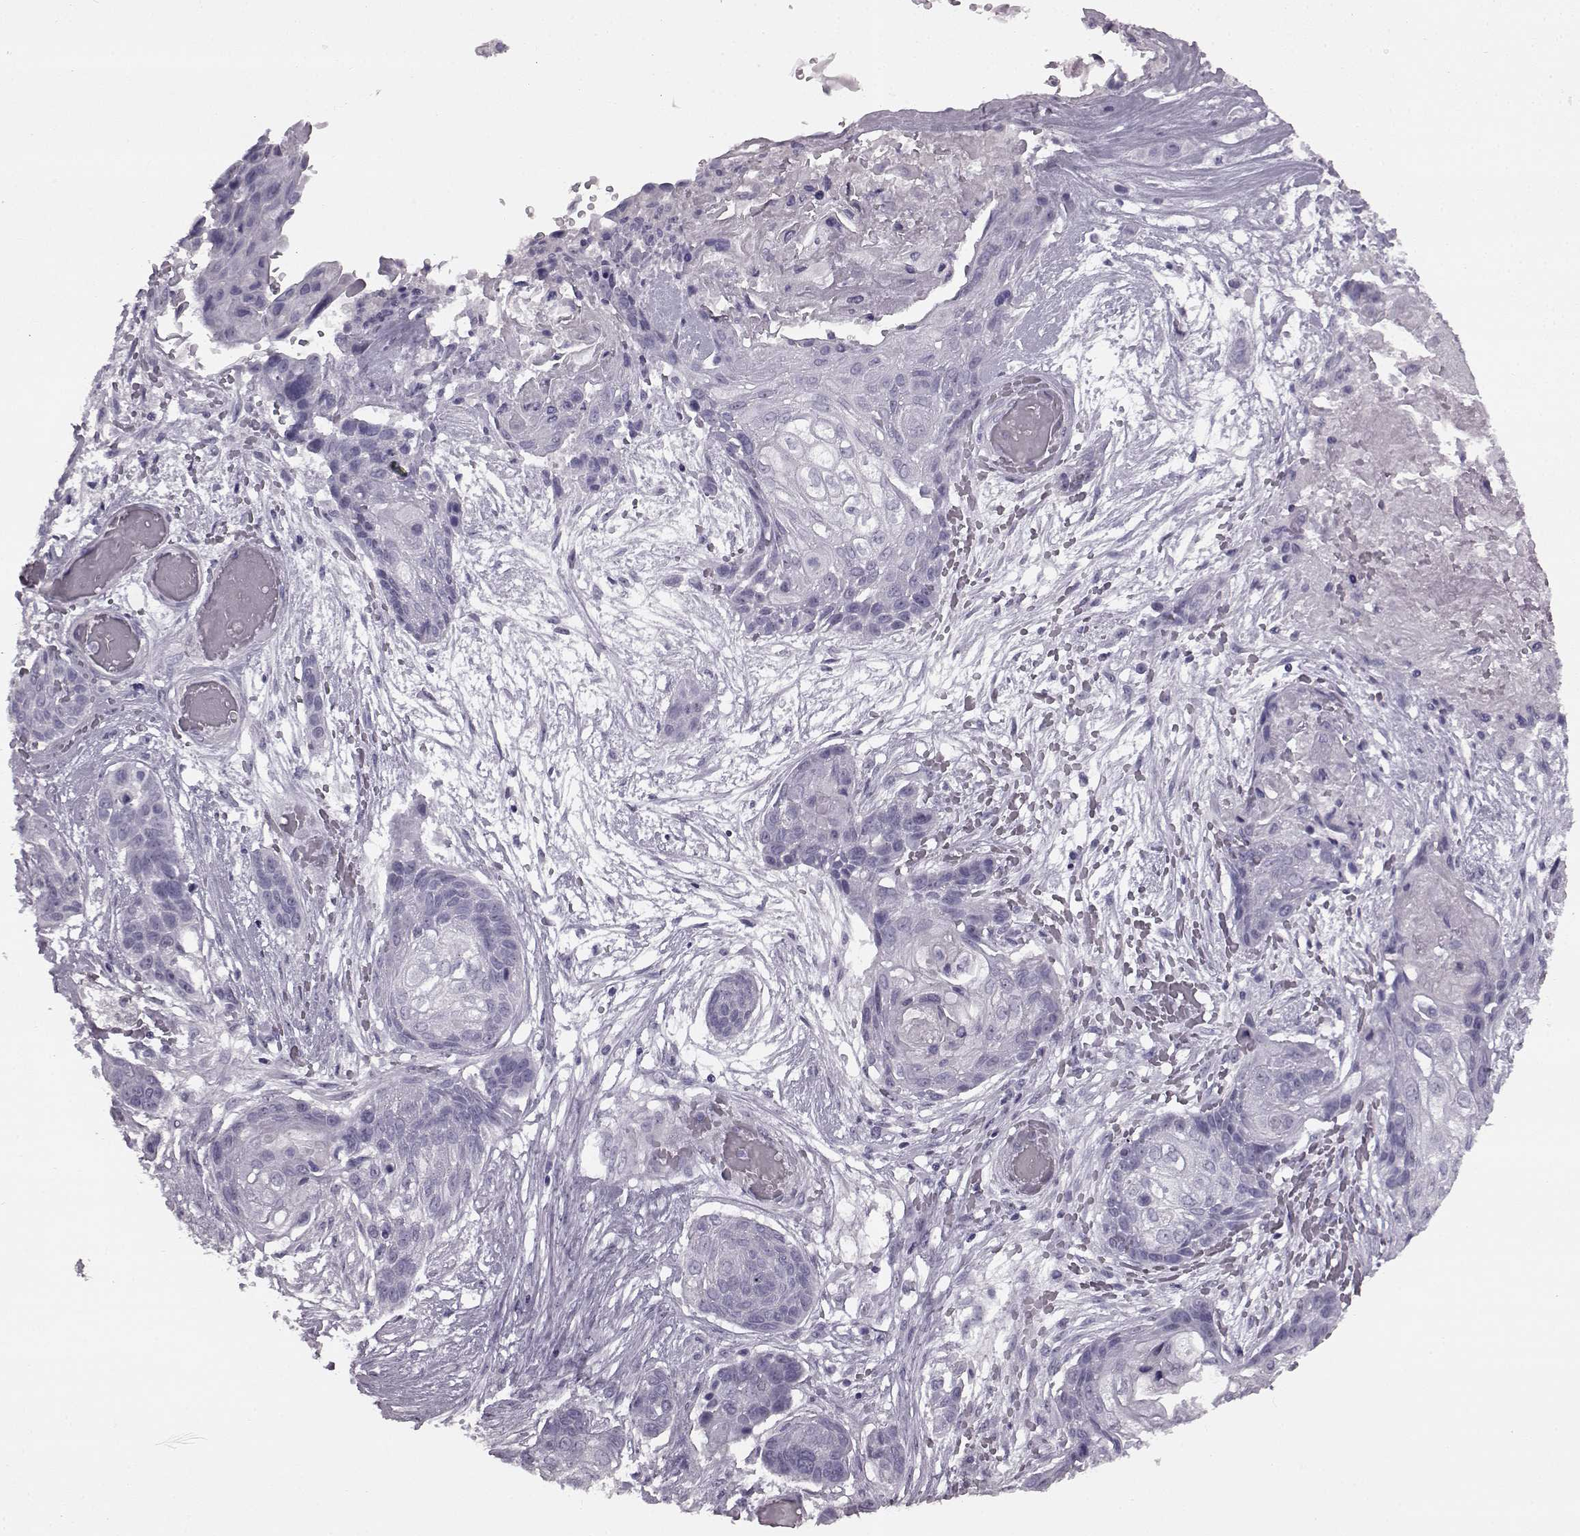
{"staining": {"intensity": "negative", "quantity": "none", "location": "none"}, "tissue": "lung cancer", "cell_type": "Tumor cells", "image_type": "cancer", "snomed": [{"axis": "morphology", "description": "Squamous cell carcinoma, NOS"}, {"axis": "topography", "description": "Lung"}], "caption": "DAB immunohistochemical staining of human lung squamous cell carcinoma displays no significant staining in tumor cells.", "gene": "PRPH2", "patient": {"sex": "male", "age": 69}}